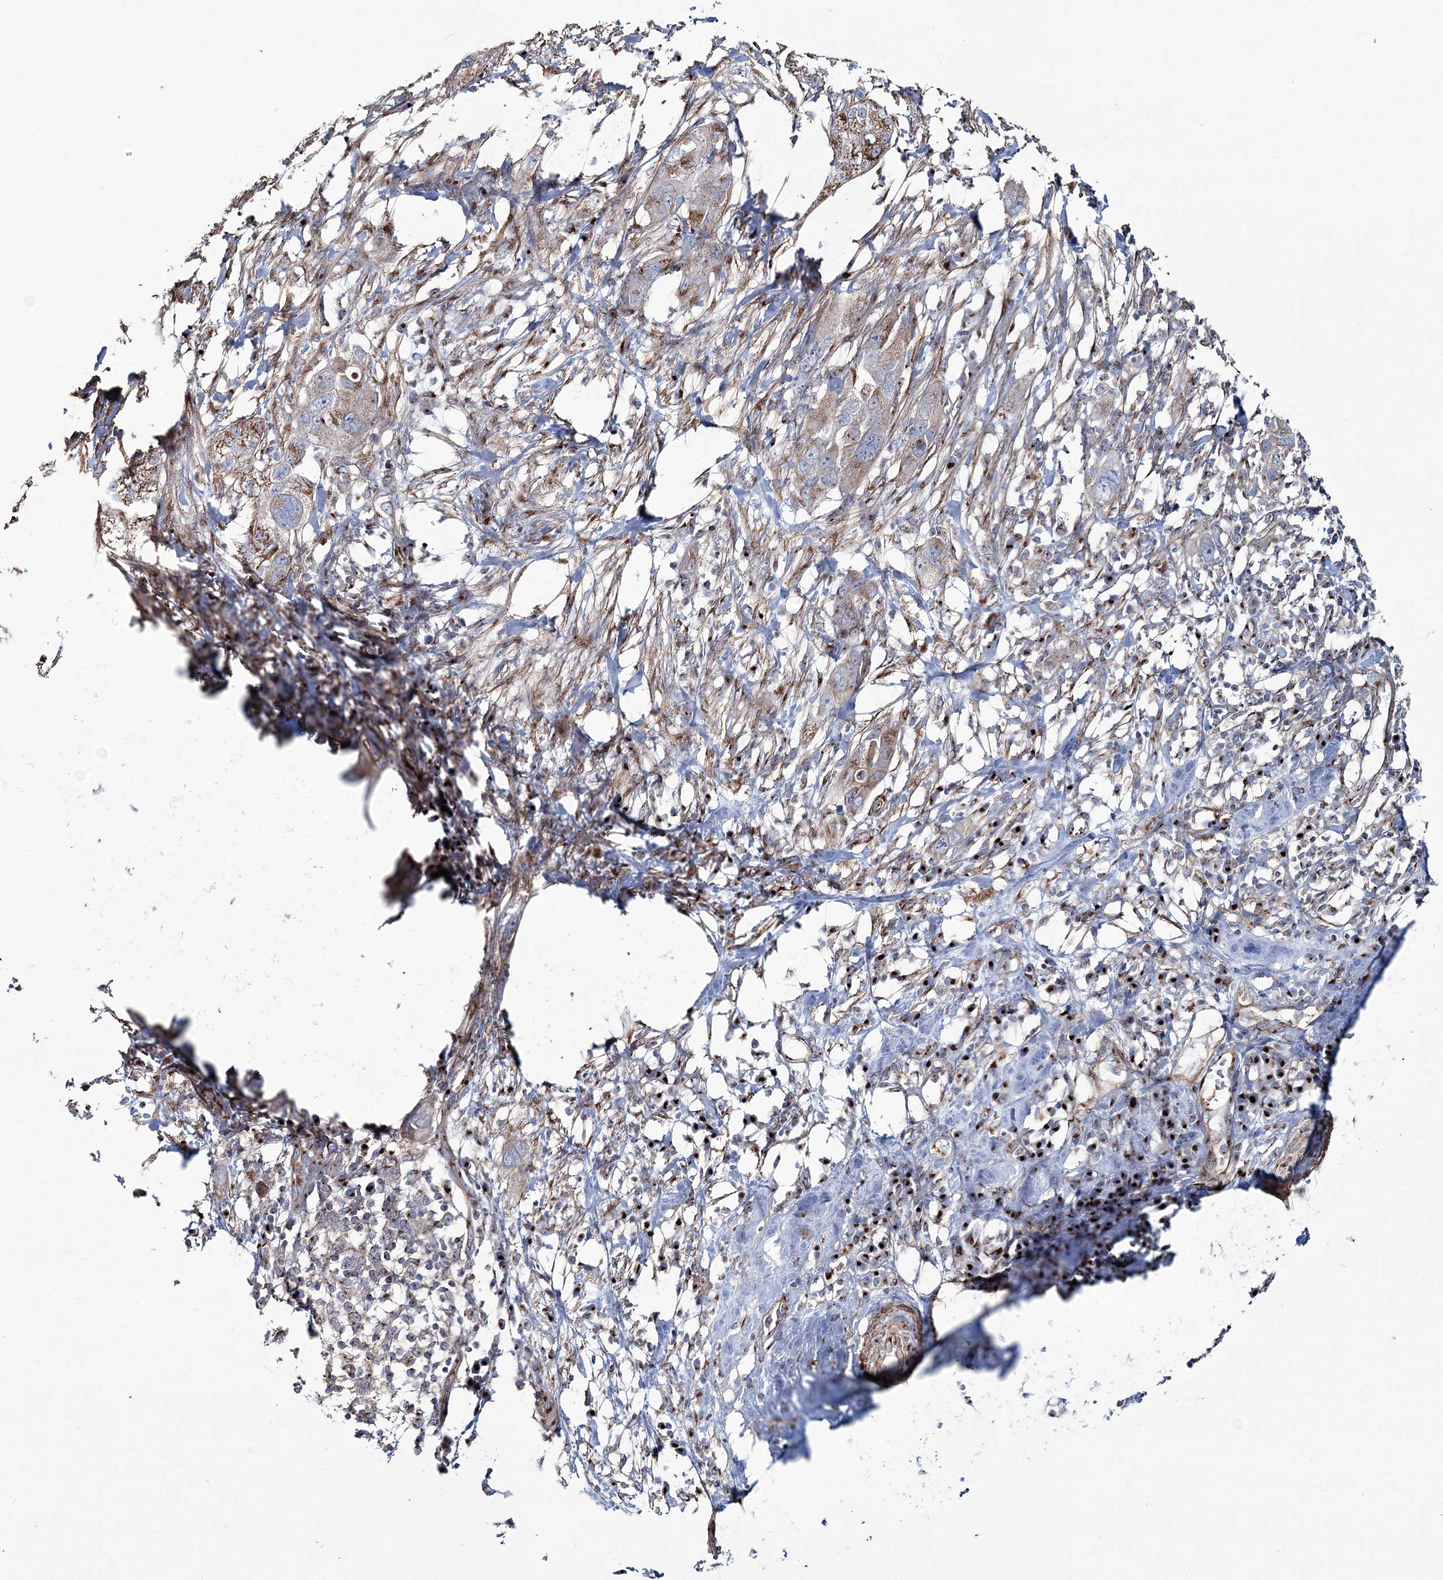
{"staining": {"intensity": "moderate", "quantity": ">75%", "location": "cytoplasmic/membranous"}, "tissue": "pancreatic cancer", "cell_type": "Tumor cells", "image_type": "cancer", "snomed": [{"axis": "morphology", "description": "Adenocarcinoma, NOS"}, {"axis": "topography", "description": "Pancreas"}], "caption": "Approximately >75% of tumor cells in adenocarcinoma (pancreatic) demonstrate moderate cytoplasmic/membranous protein positivity as visualized by brown immunohistochemical staining.", "gene": "MAN1A2", "patient": {"sex": "female", "age": 78}}